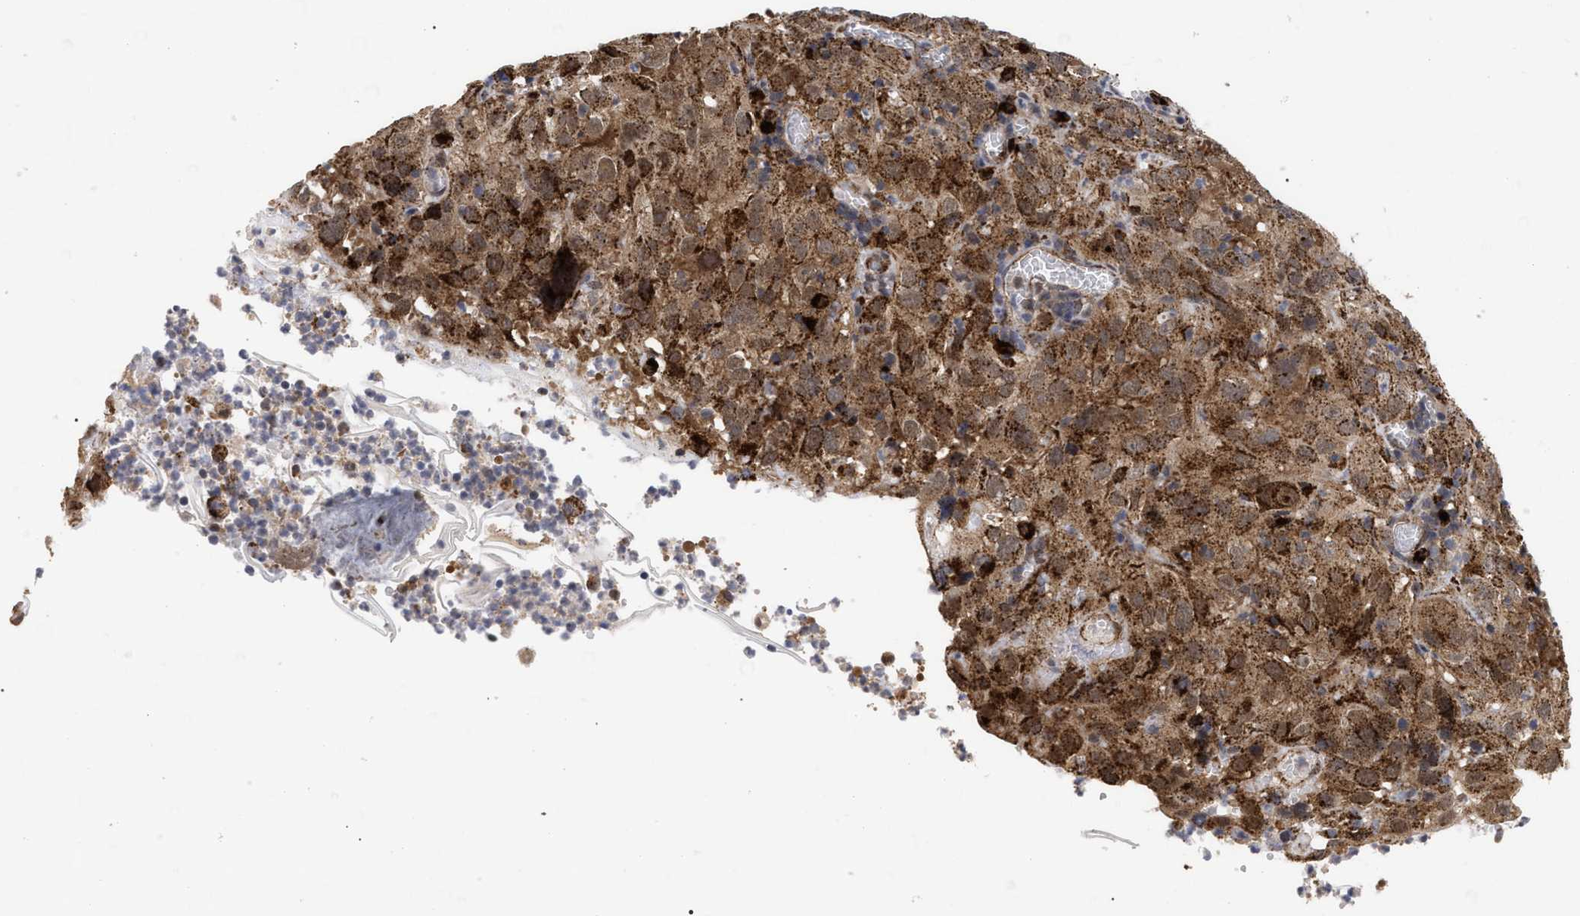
{"staining": {"intensity": "moderate", "quantity": ">75%", "location": "cytoplasmic/membranous"}, "tissue": "cervical cancer", "cell_type": "Tumor cells", "image_type": "cancer", "snomed": [{"axis": "morphology", "description": "Squamous cell carcinoma, NOS"}, {"axis": "topography", "description": "Cervix"}], "caption": "Protein staining by IHC reveals moderate cytoplasmic/membranous expression in about >75% of tumor cells in cervical squamous cell carcinoma.", "gene": "UPF1", "patient": {"sex": "female", "age": 32}}